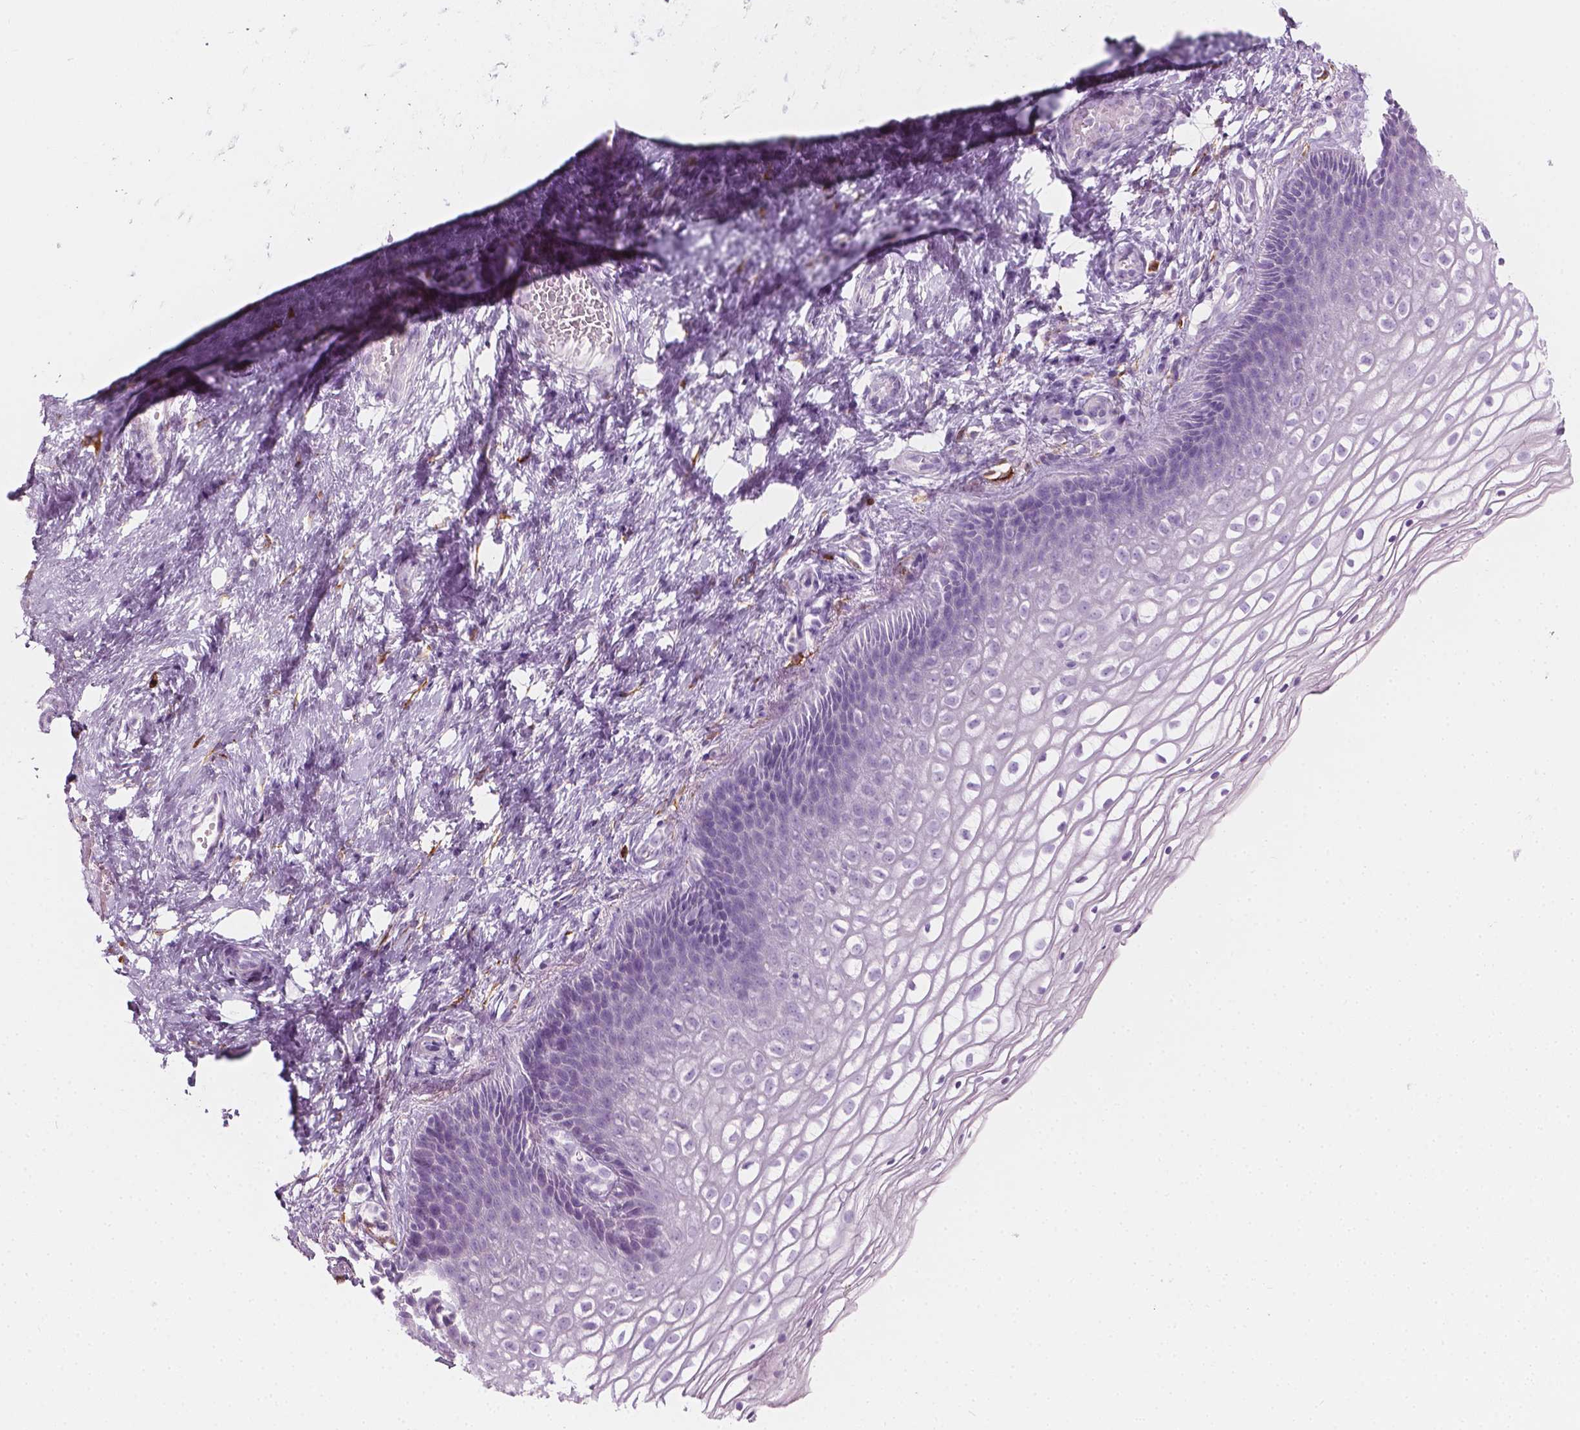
{"staining": {"intensity": "moderate", "quantity": "25%-75%", "location": "cytoplasmic/membranous"}, "tissue": "cervix", "cell_type": "Glandular cells", "image_type": "normal", "snomed": [{"axis": "morphology", "description": "Normal tissue, NOS"}, {"axis": "topography", "description": "Cervix"}], "caption": "Glandular cells demonstrate medium levels of moderate cytoplasmic/membranous expression in approximately 25%-75% of cells in unremarkable cervix. Nuclei are stained in blue.", "gene": "CES1", "patient": {"sex": "female", "age": 34}}